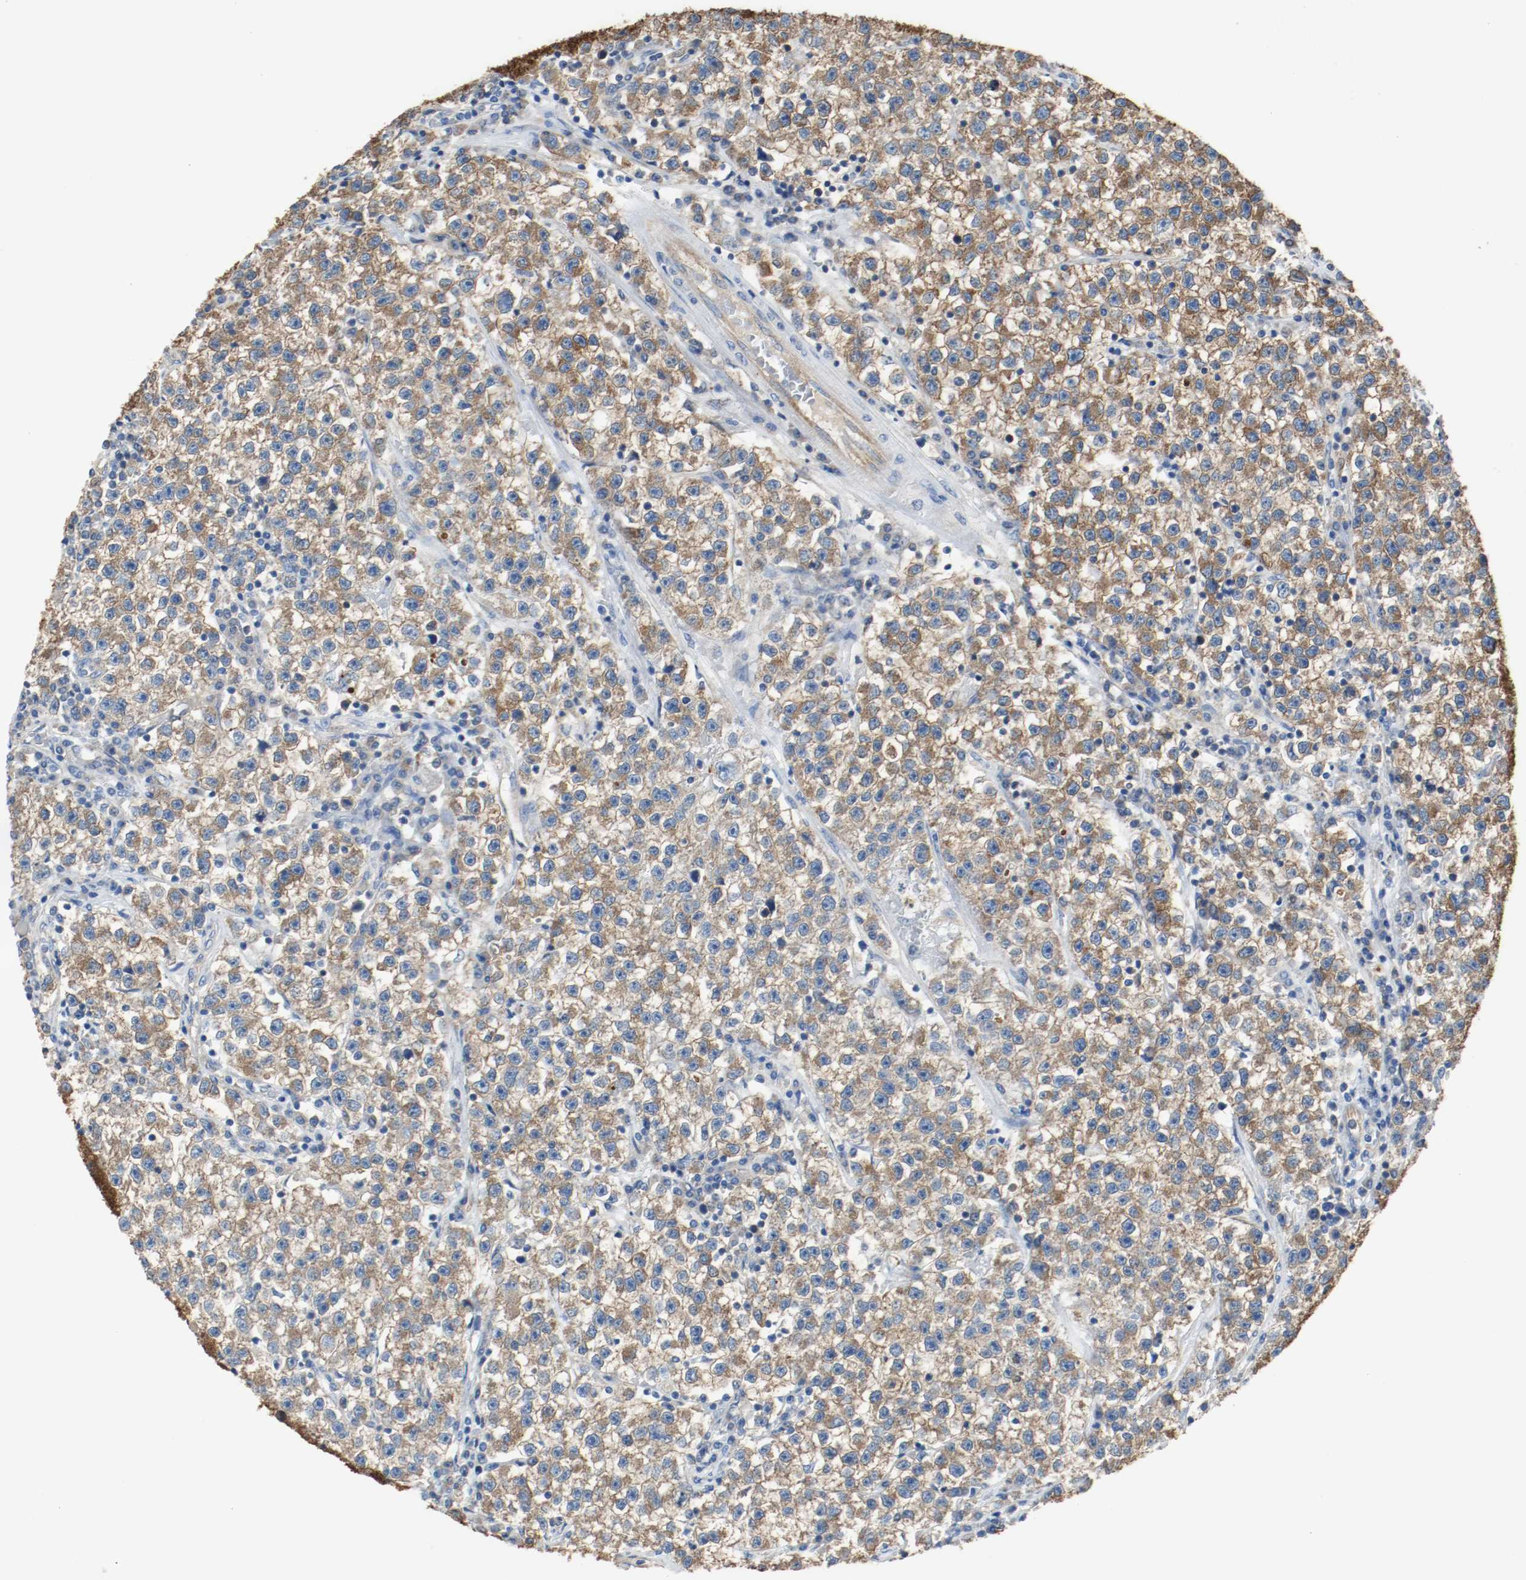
{"staining": {"intensity": "moderate", "quantity": ">75%", "location": "cytoplasmic/membranous"}, "tissue": "testis cancer", "cell_type": "Tumor cells", "image_type": "cancer", "snomed": [{"axis": "morphology", "description": "Seminoma, NOS"}, {"axis": "topography", "description": "Testis"}], "caption": "Immunohistochemical staining of human seminoma (testis) demonstrates medium levels of moderate cytoplasmic/membranous positivity in approximately >75% of tumor cells.", "gene": "TUBA3D", "patient": {"sex": "male", "age": 22}}